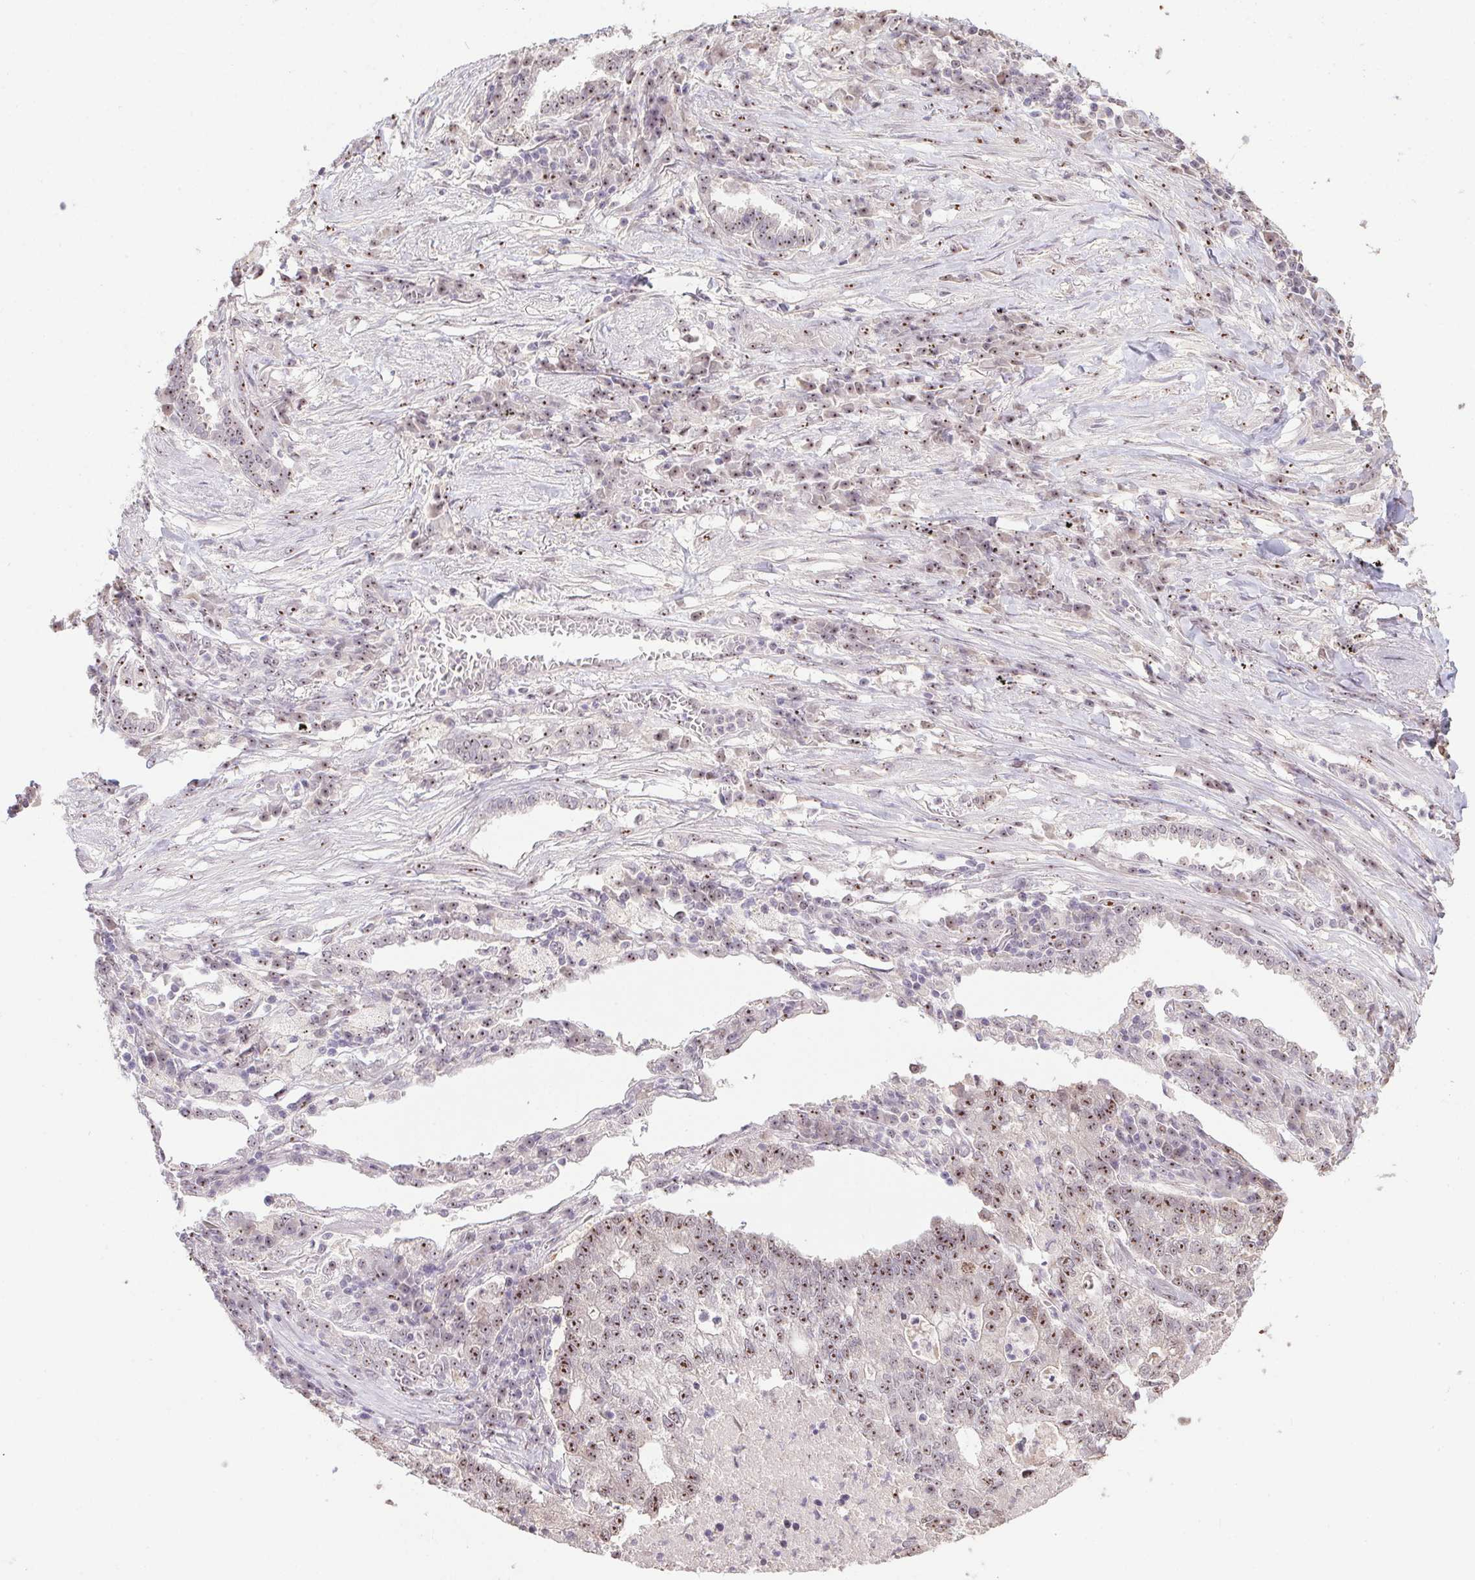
{"staining": {"intensity": "moderate", "quantity": ">75%", "location": "nuclear"}, "tissue": "lung cancer", "cell_type": "Tumor cells", "image_type": "cancer", "snomed": [{"axis": "morphology", "description": "Adenocarcinoma, NOS"}, {"axis": "topography", "description": "Lung"}], "caption": "A brown stain shows moderate nuclear positivity of a protein in lung adenocarcinoma tumor cells.", "gene": "BATF2", "patient": {"sex": "male", "age": 57}}